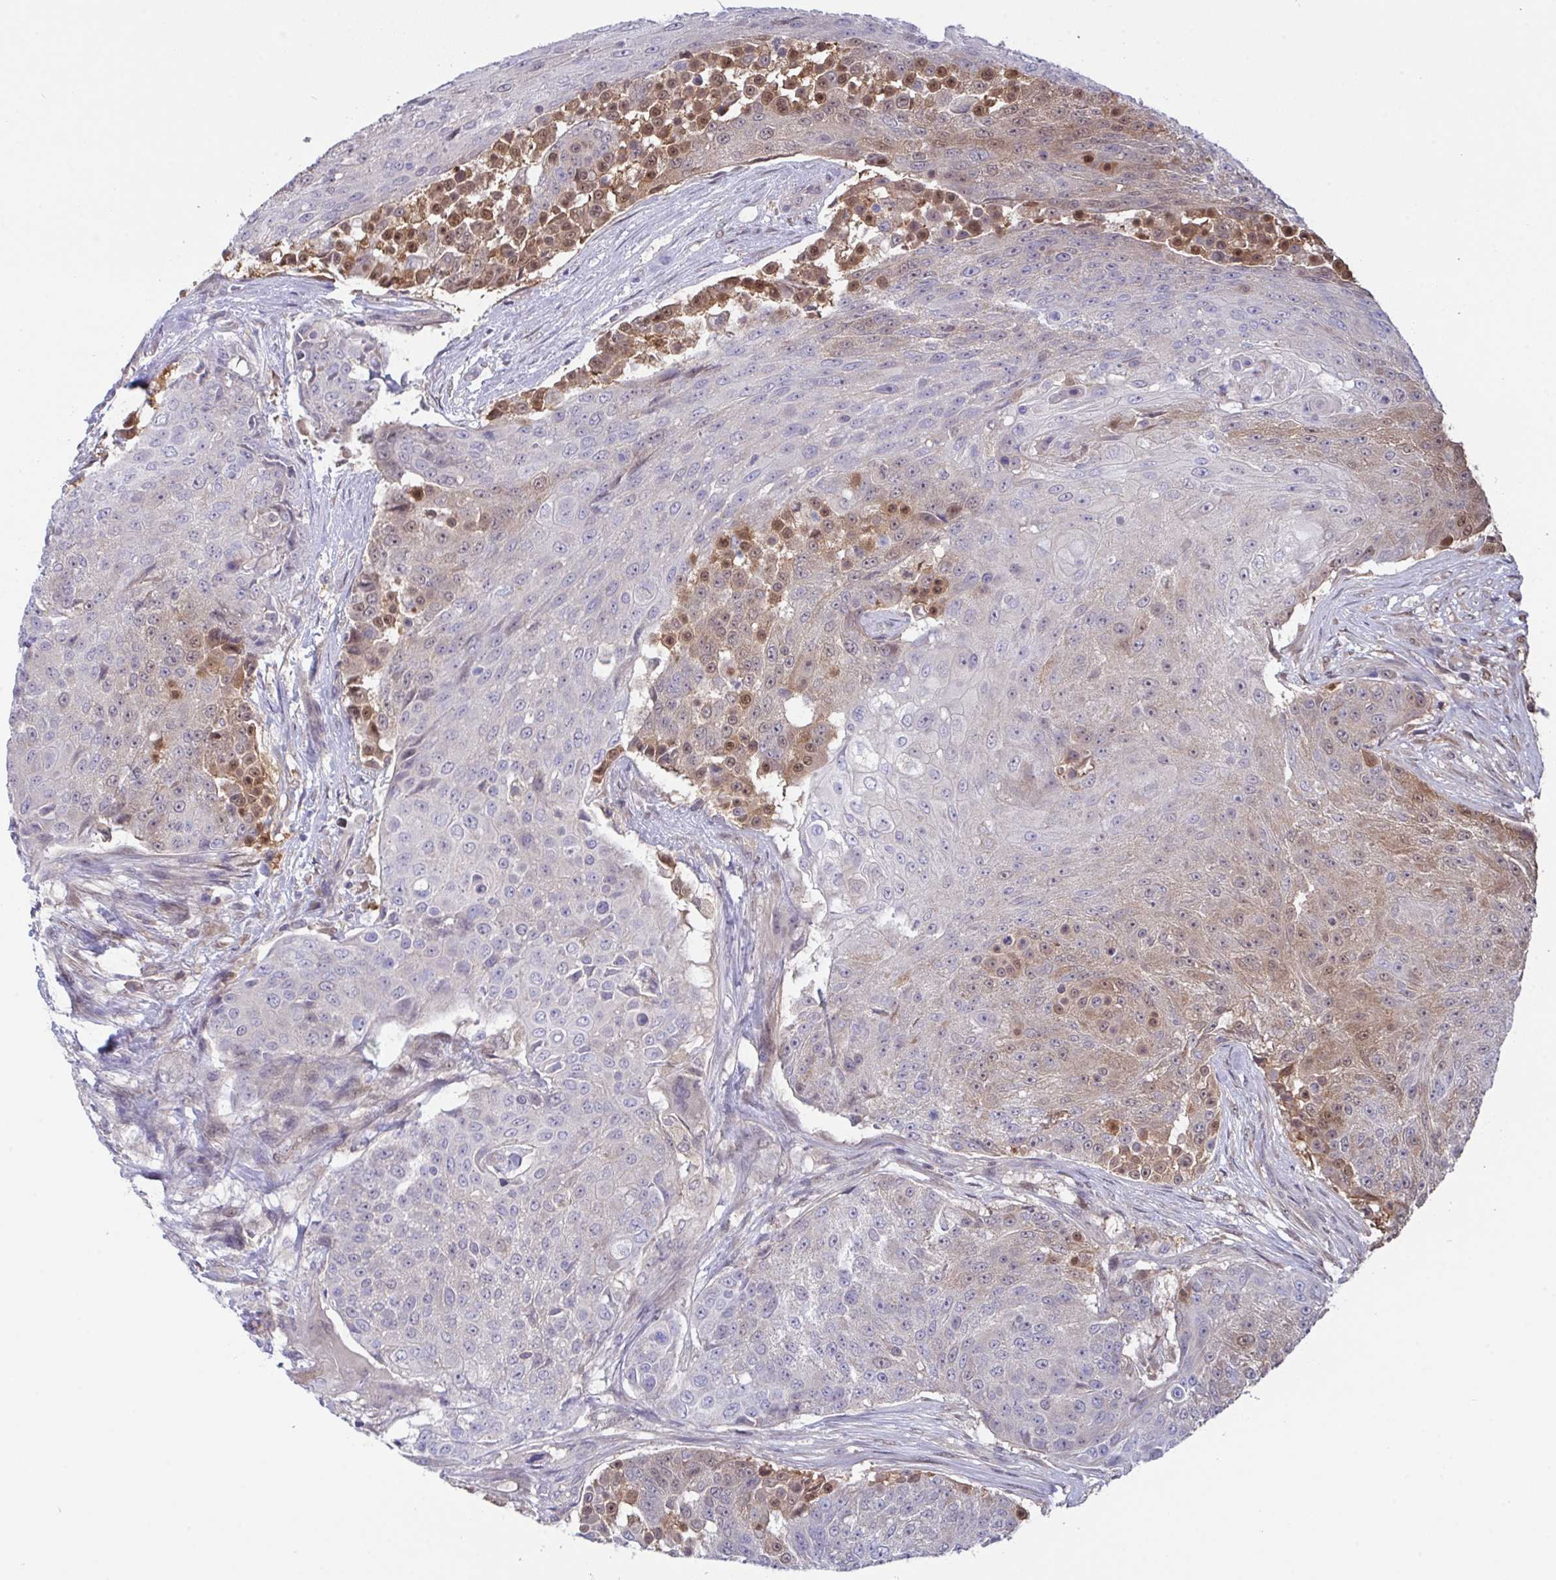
{"staining": {"intensity": "moderate", "quantity": "25%-75%", "location": "cytoplasmic/membranous,nuclear"}, "tissue": "urothelial cancer", "cell_type": "Tumor cells", "image_type": "cancer", "snomed": [{"axis": "morphology", "description": "Urothelial carcinoma, High grade"}, {"axis": "topography", "description": "Urinary bladder"}], "caption": "Protein positivity by IHC displays moderate cytoplasmic/membranous and nuclear expression in about 25%-75% of tumor cells in urothelial cancer.", "gene": "L3HYPDH", "patient": {"sex": "female", "age": 63}}